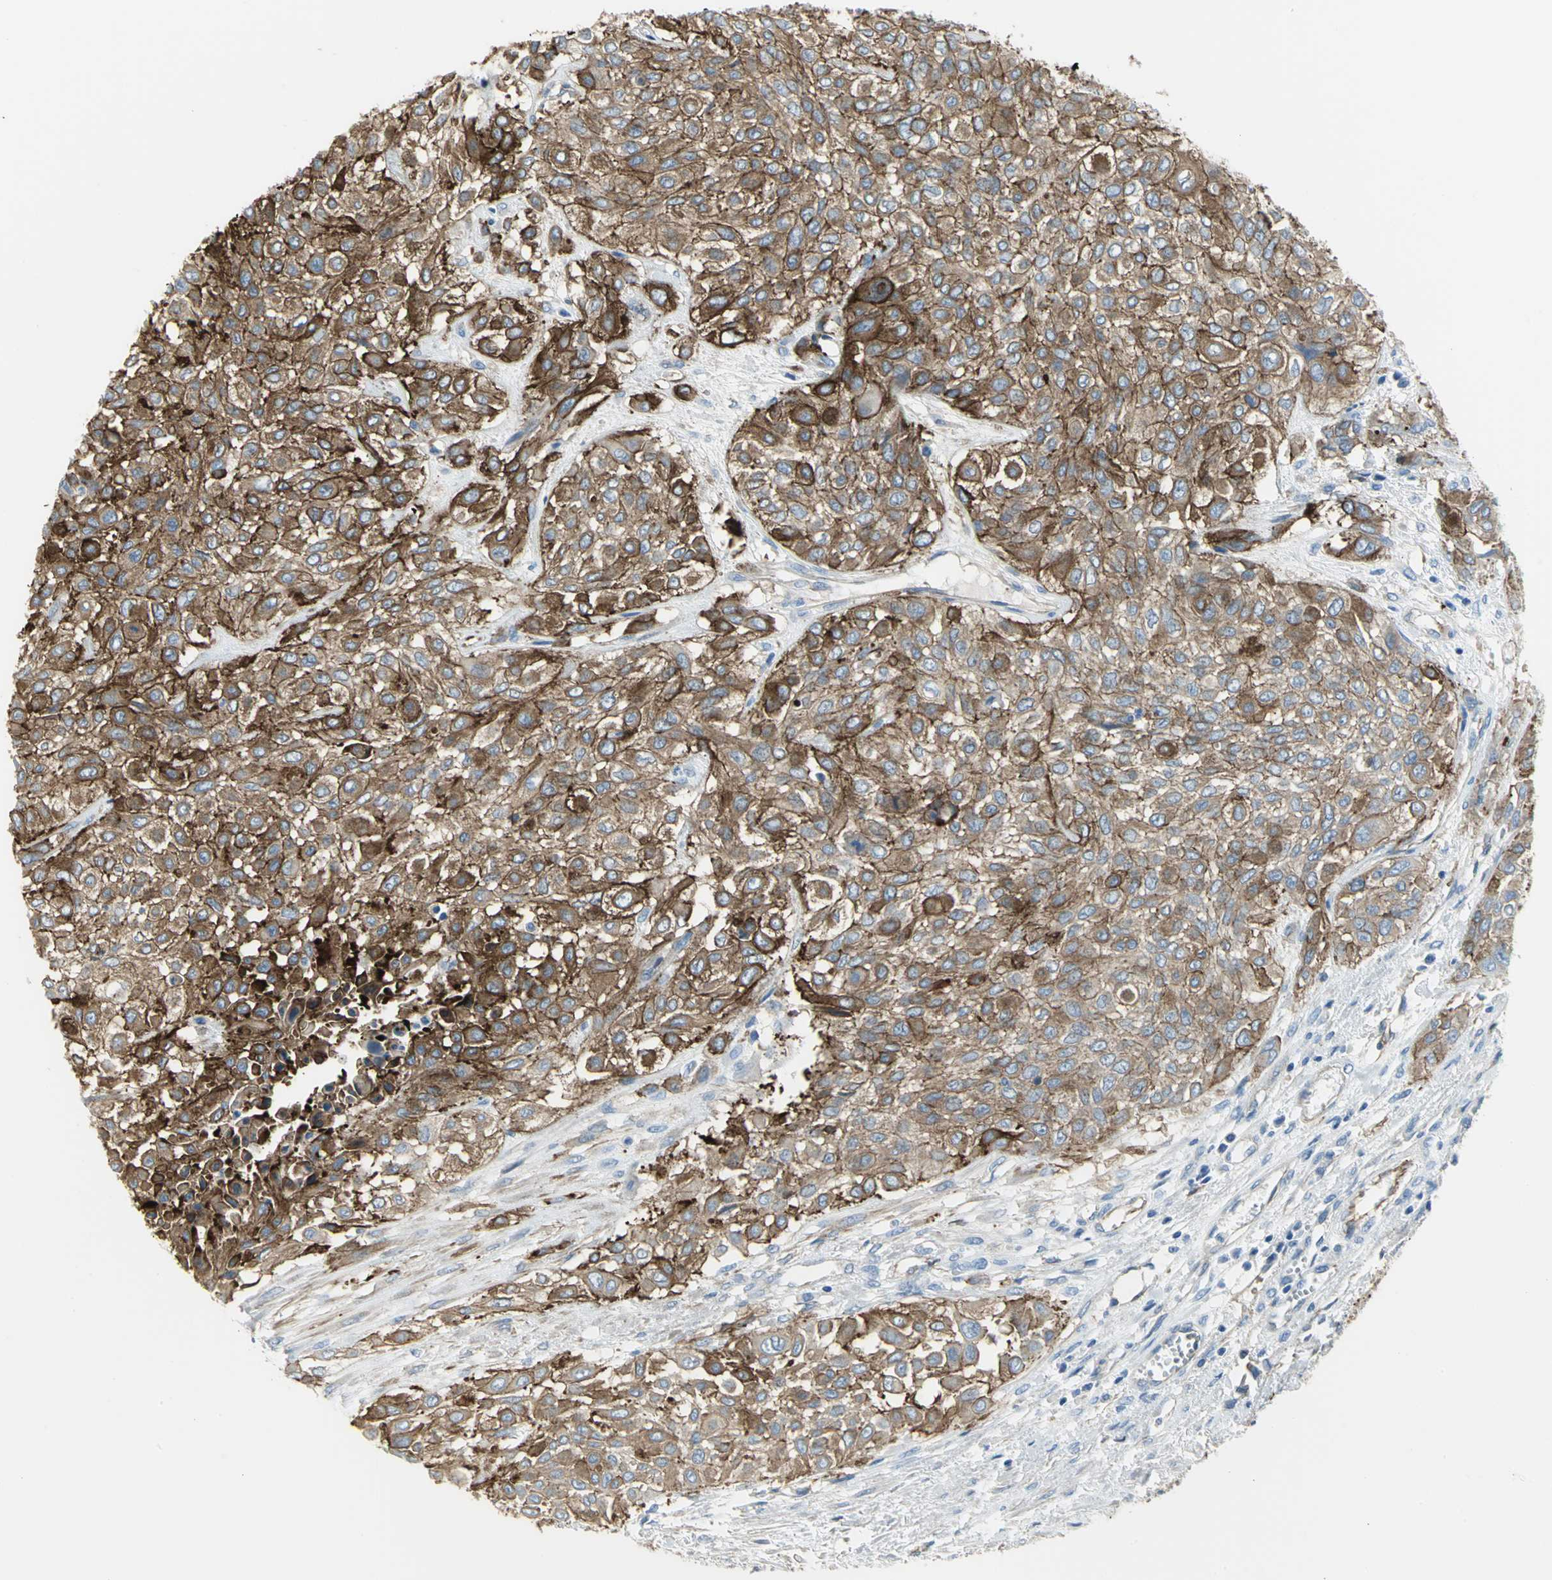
{"staining": {"intensity": "strong", "quantity": ">75%", "location": "cytoplasmic/membranous"}, "tissue": "urothelial cancer", "cell_type": "Tumor cells", "image_type": "cancer", "snomed": [{"axis": "morphology", "description": "Urothelial carcinoma, High grade"}, {"axis": "topography", "description": "Urinary bladder"}], "caption": "The micrograph demonstrates a brown stain indicating the presence of a protein in the cytoplasmic/membranous of tumor cells in urothelial cancer.", "gene": "FLNB", "patient": {"sex": "male", "age": 57}}